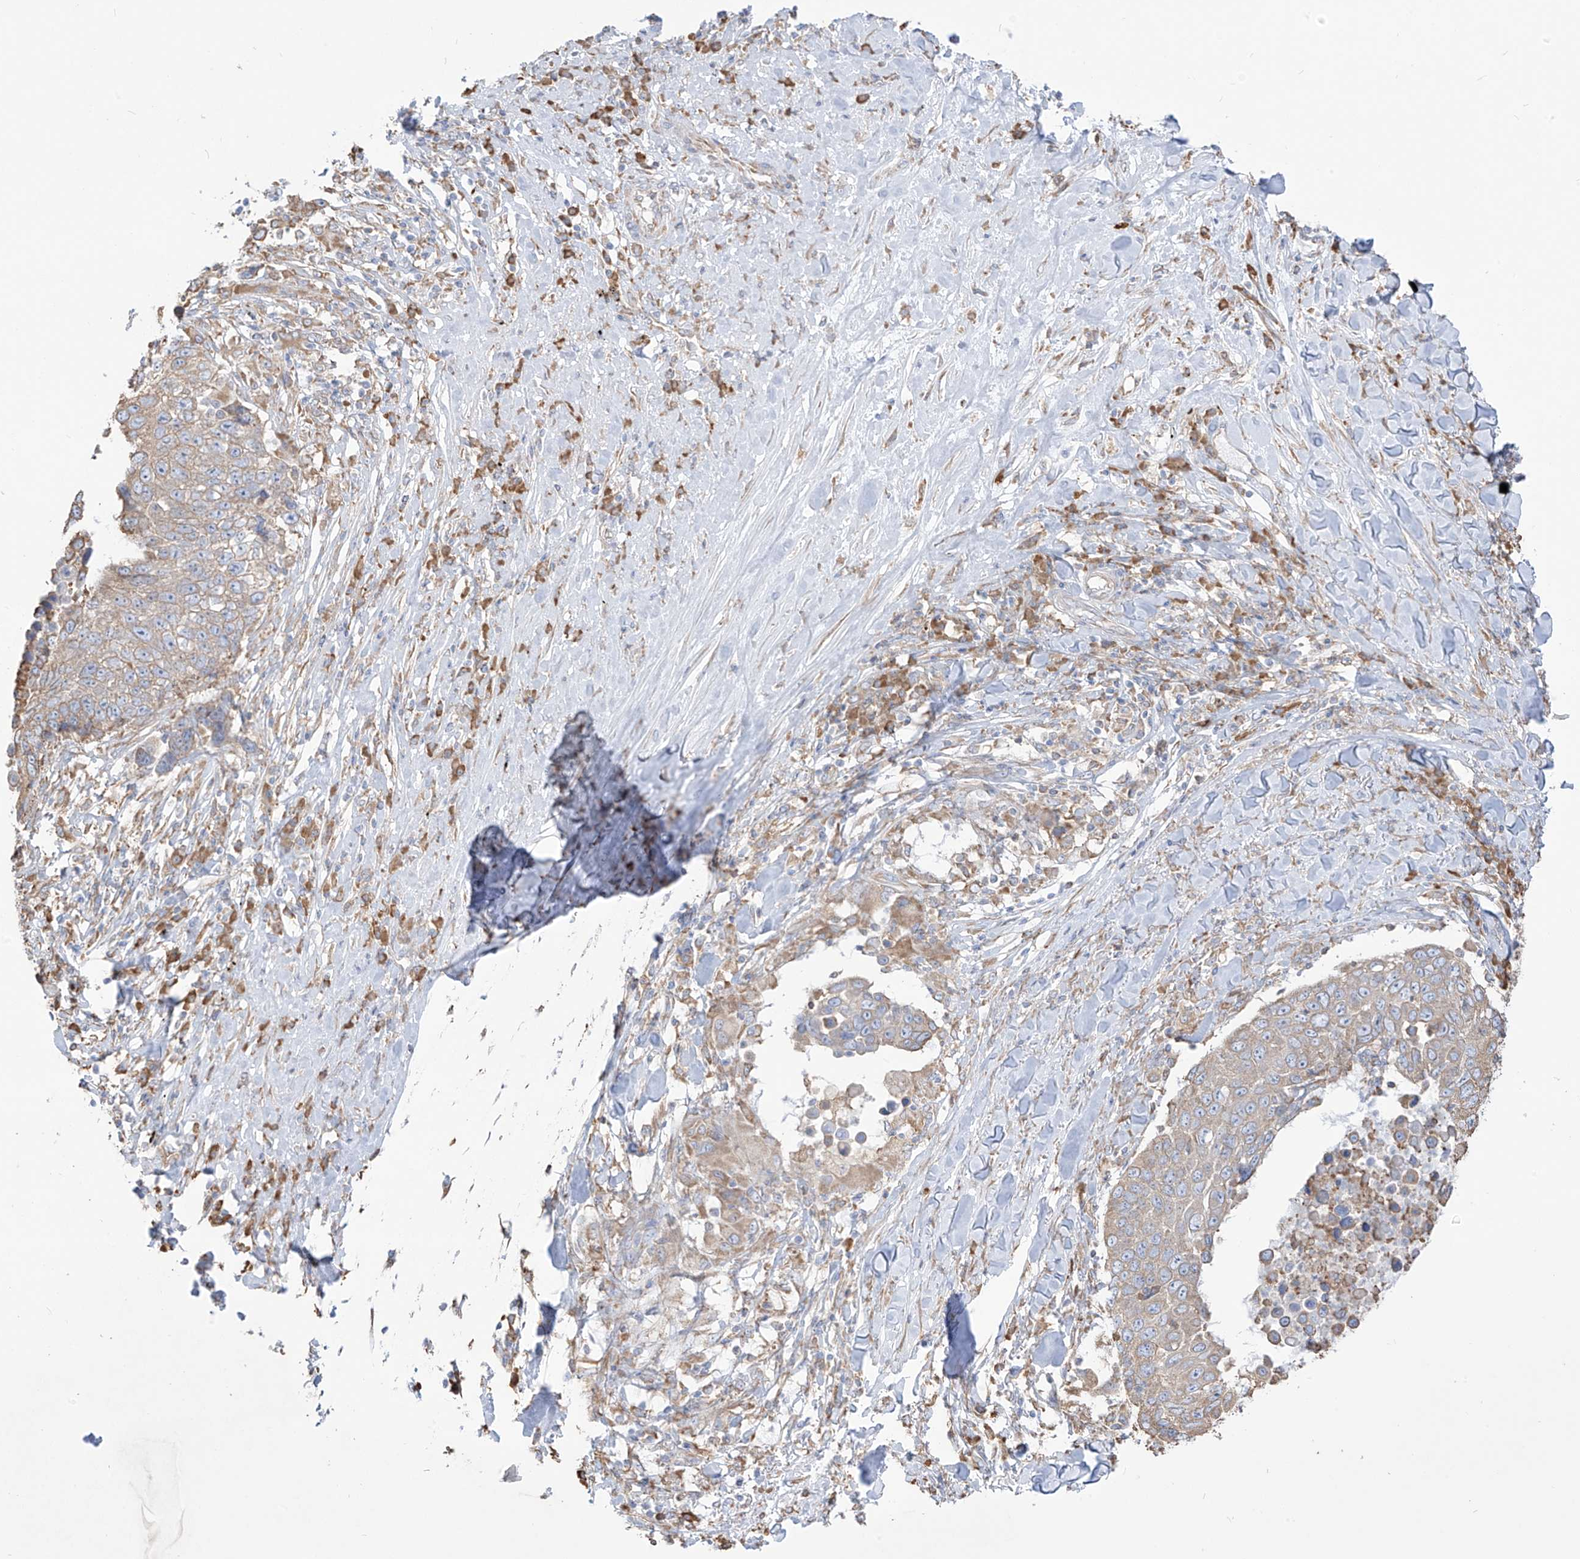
{"staining": {"intensity": "moderate", "quantity": "<25%", "location": "cytoplasmic/membranous"}, "tissue": "lung cancer", "cell_type": "Tumor cells", "image_type": "cancer", "snomed": [{"axis": "morphology", "description": "Squamous cell carcinoma, NOS"}, {"axis": "topography", "description": "Lung"}], "caption": "The immunohistochemical stain labels moderate cytoplasmic/membranous staining in tumor cells of squamous cell carcinoma (lung) tissue.", "gene": "PDIA6", "patient": {"sex": "male", "age": 66}}